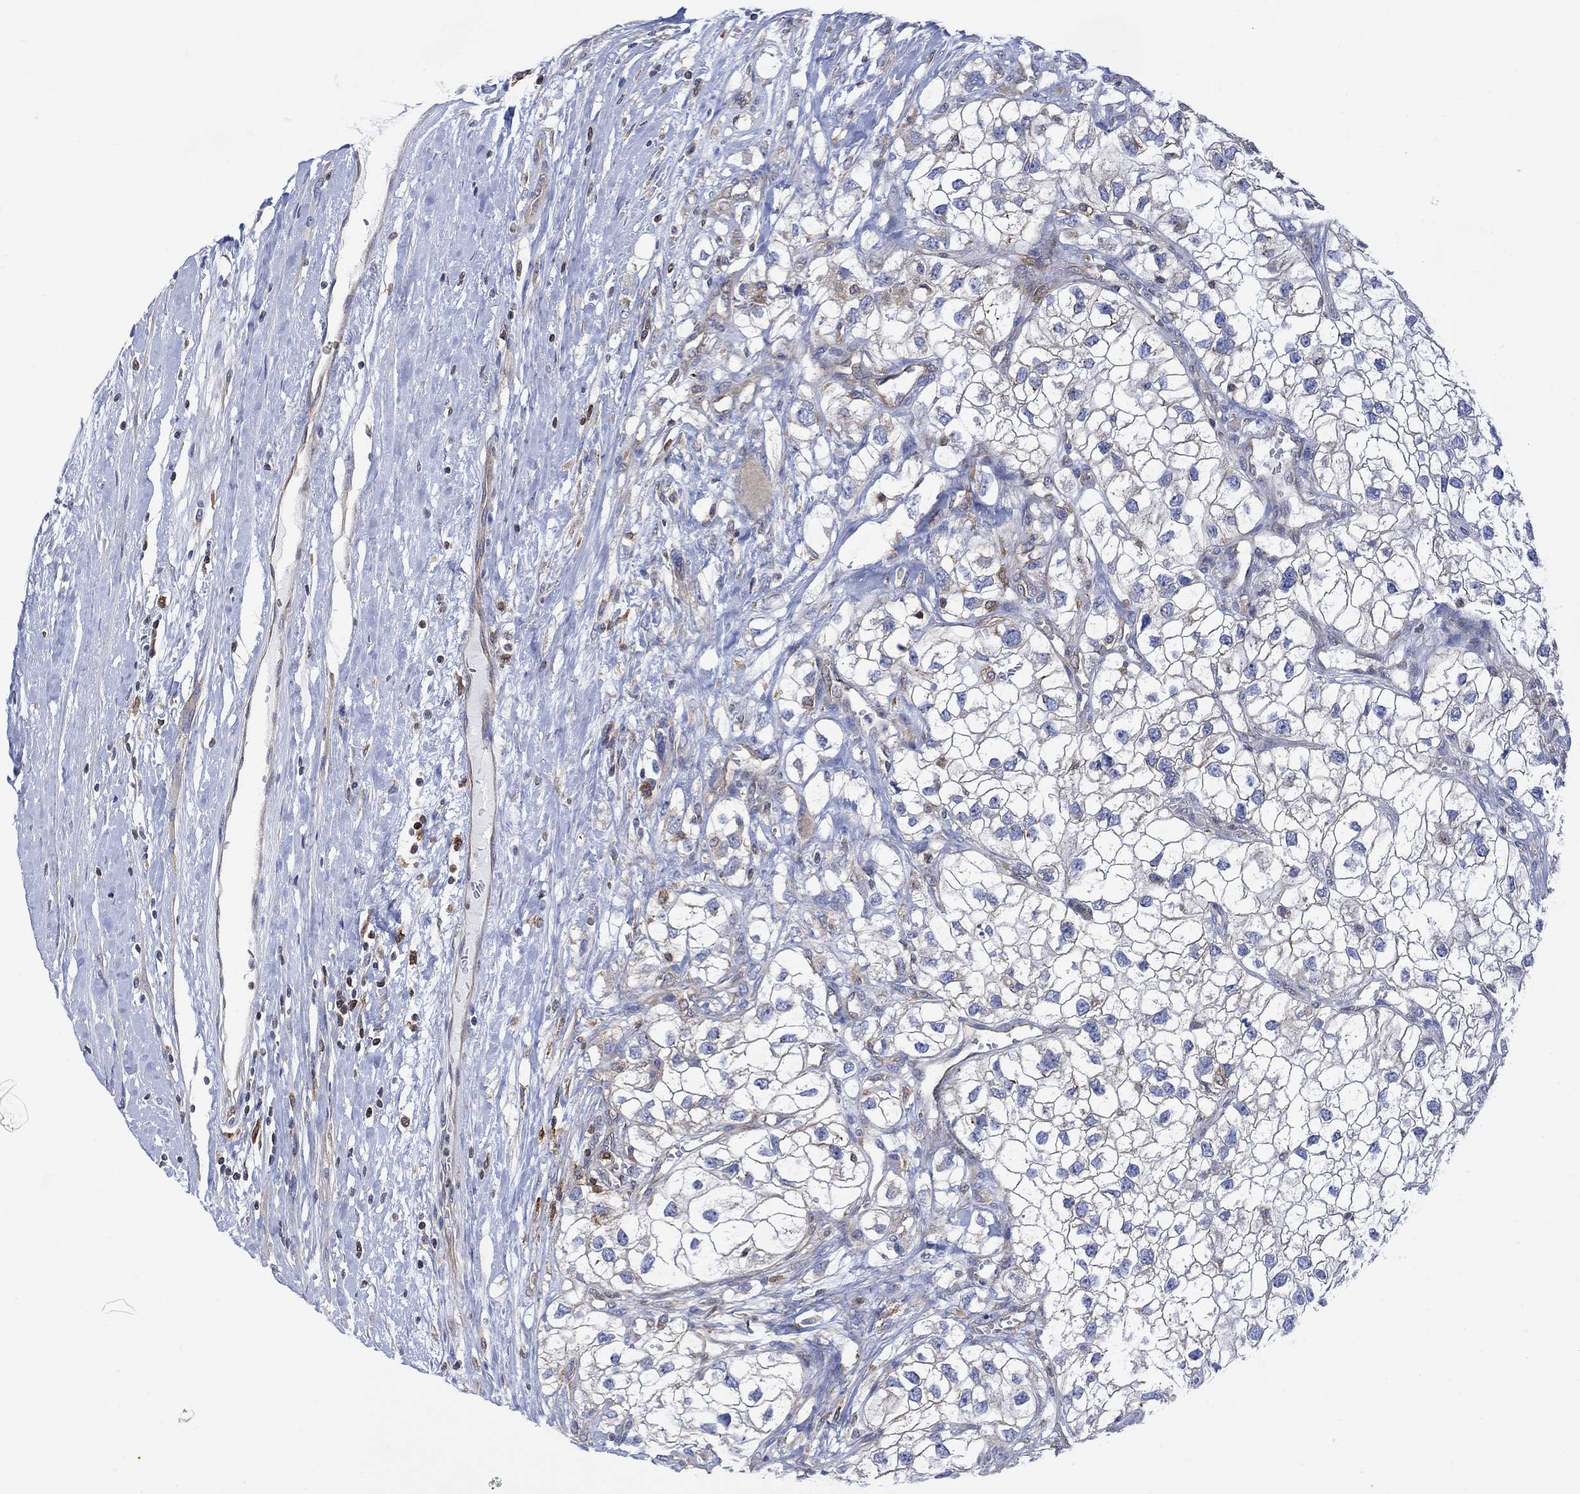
{"staining": {"intensity": "negative", "quantity": "none", "location": "none"}, "tissue": "renal cancer", "cell_type": "Tumor cells", "image_type": "cancer", "snomed": [{"axis": "morphology", "description": "Adenocarcinoma, NOS"}, {"axis": "topography", "description": "Kidney"}], "caption": "Image shows no protein positivity in tumor cells of renal cancer tissue.", "gene": "GBP5", "patient": {"sex": "male", "age": 59}}